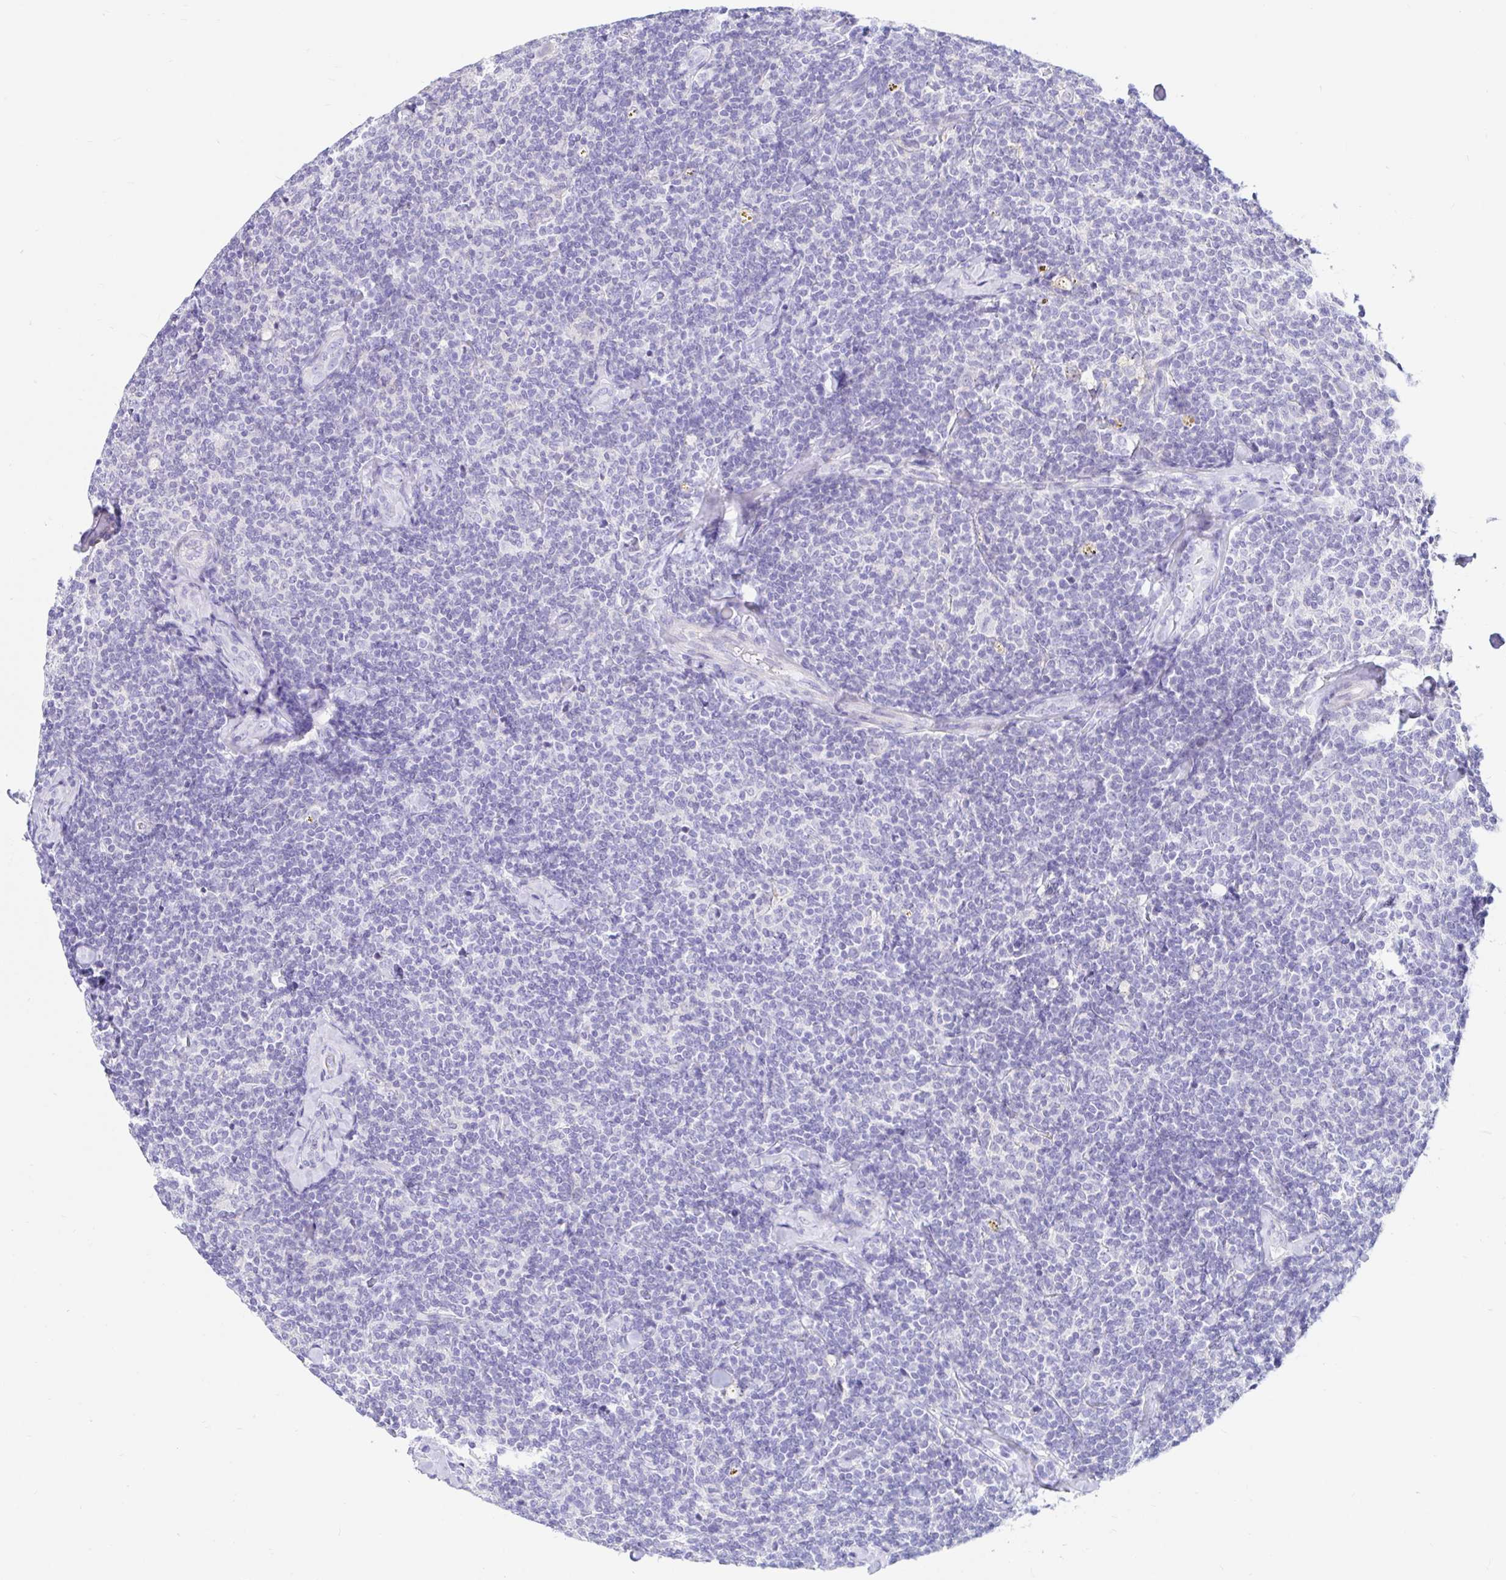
{"staining": {"intensity": "negative", "quantity": "none", "location": "none"}, "tissue": "lymphoma", "cell_type": "Tumor cells", "image_type": "cancer", "snomed": [{"axis": "morphology", "description": "Malignant lymphoma, non-Hodgkin's type, Low grade"}, {"axis": "topography", "description": "Lymph node"}], "caption": "The immunohistochemistry micrograph has no significant staining in tumor cells of malignant lymphoma, non-Hodgkin's type (low-grade) tissue.", "gene": "PPP1R1B", "patient": {"sex": "female", "age": 56}}